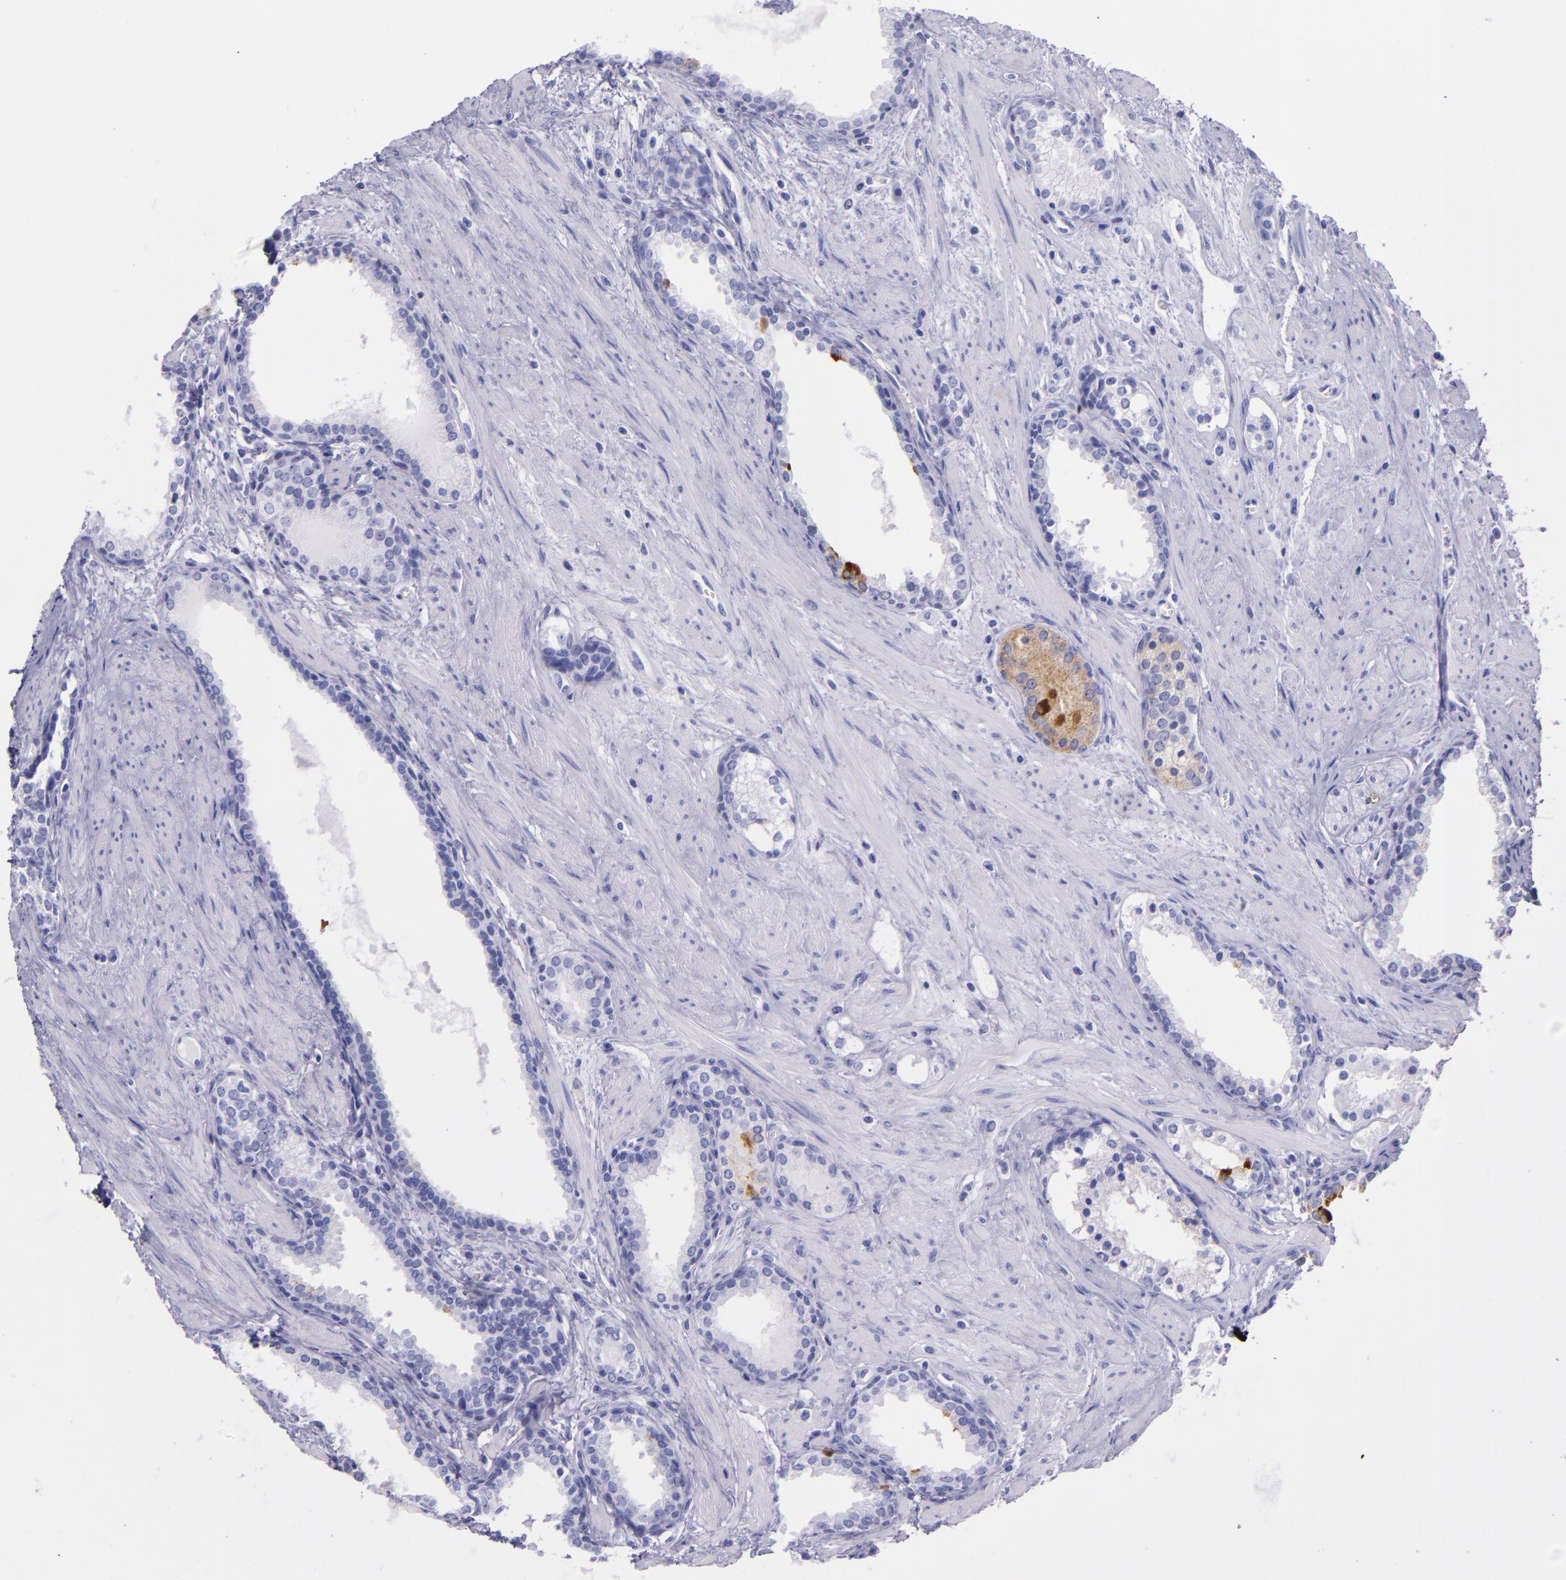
{"staining": {"intensity": "negative", "quantity": "none", "location": "none"}, "tissue": "prostate cancer", "cell_type": "Tumor cells", "image_type": "cancer", "snomed": [{"axis": "morphology", "description": "Adenocarcinoma, Medium grade"}, {"axis": "topography", "description": "Prostate"}], "caption": "Immunohistochemistry photomicrograph of neoplastic tissue: human medium-grade adenocarcinoma (prostate) stained with DAB (3,3'-diaminobenzidine) demonstrates no significant protein expression in tumor cells. The staining was performed using DAB (3,3'-diaminobenzidine) to visualize the protein expression in brown, while the nuclei were stained in blue with hematoxylin (Magnification: 20x).", "gene": "SFTPA2", "patient": {"sex": "male", "age": 73}}